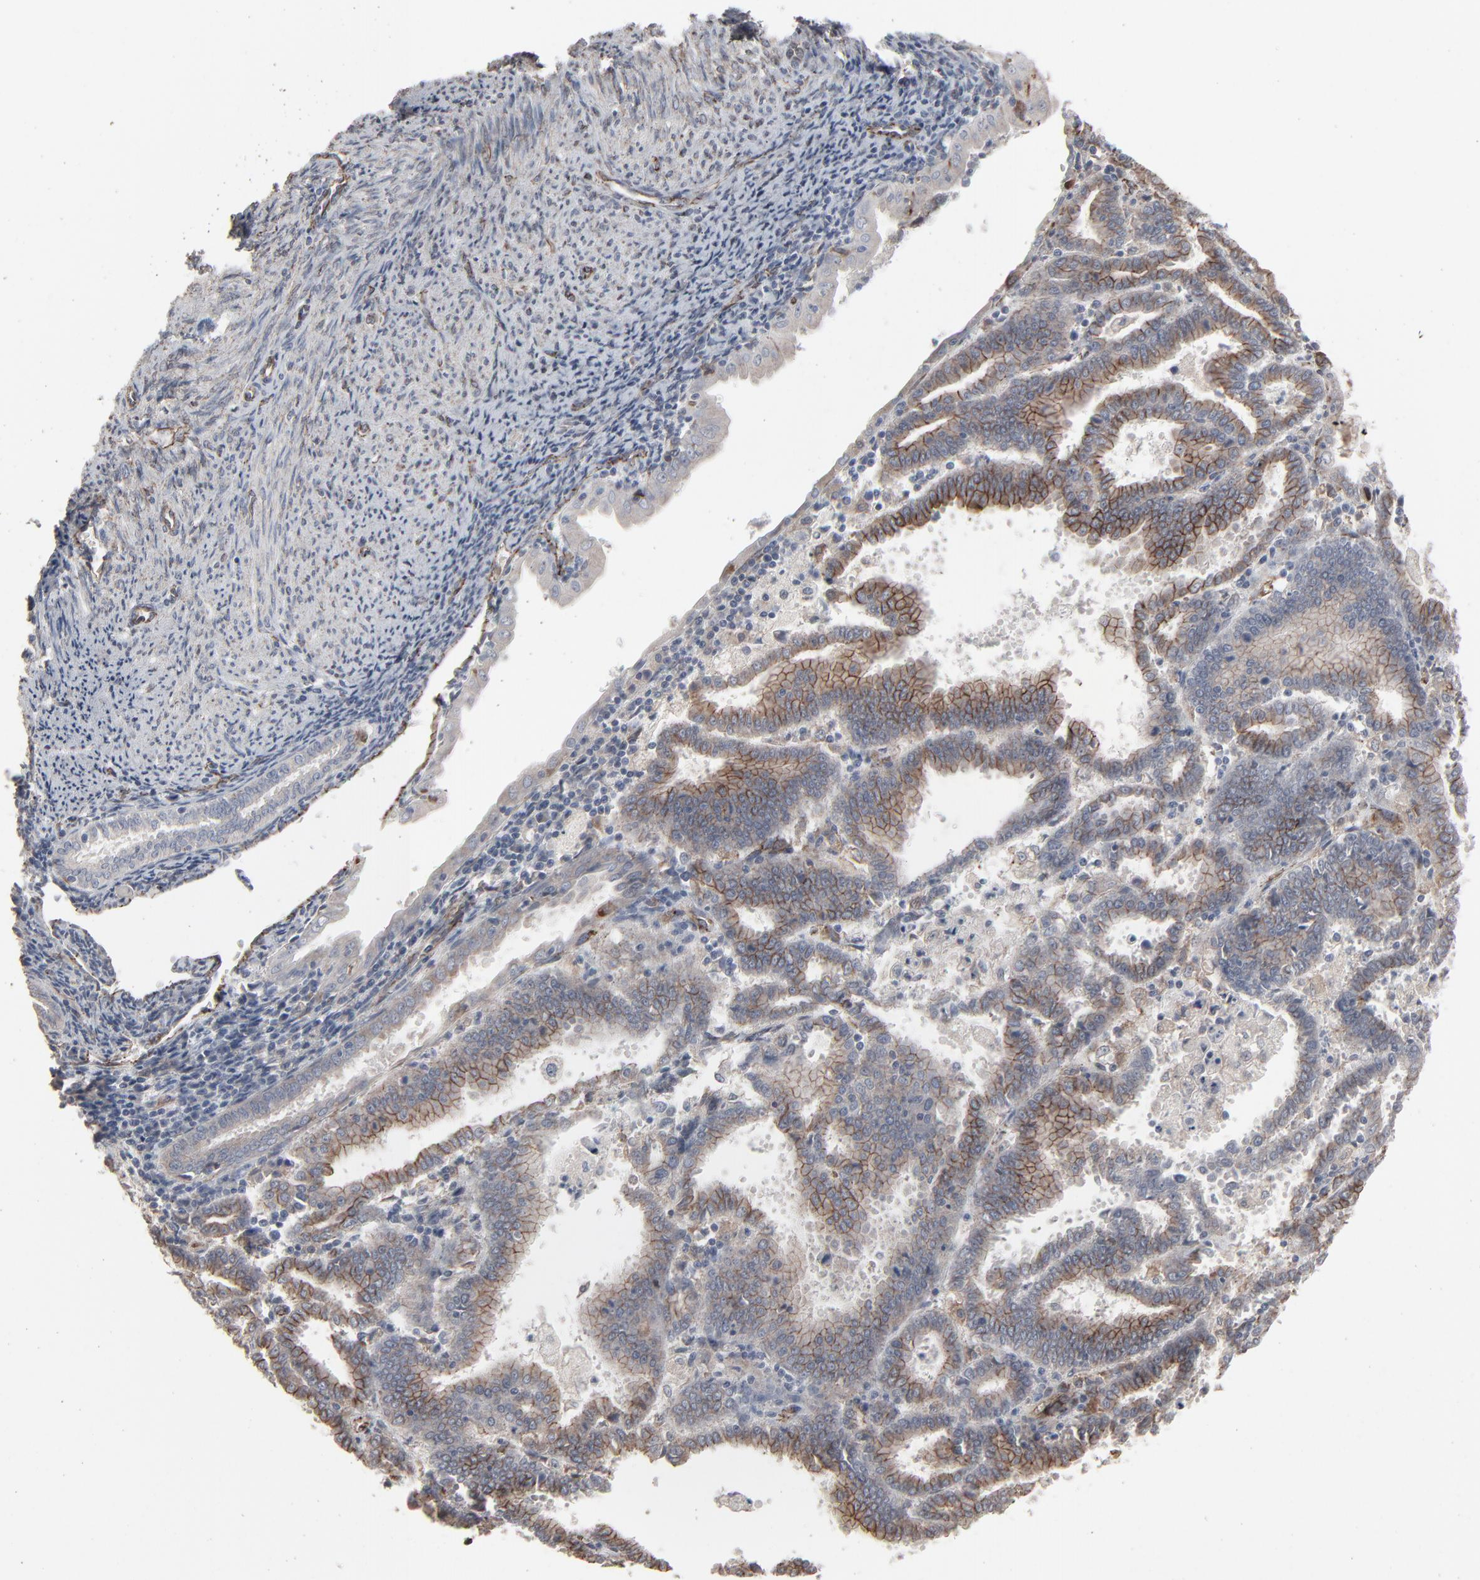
{"staining": {"intensity": "moderate", "quantity": "25%-75%", "location": "cytoplasmic/membranous"}, "tissue": "endometrial cancer", "cell_type": "Tumor cells", "image_type": "cancer", "snomed": [{"axis": "morphology", "description": "Adenocarcinoma, NOS"}, {"axis": "topography", "description": "Uterus"}], "caption": "The photomicrograph shows immunohistochemical staining of adenocarcinoma (endometrial). There is moderate cytoplasmic/membranous staining is present in about 25%-75% of tumor cells. (DAB (3,3'-diaminobenzidine) IHC with brightfield microscopy, high magnification).", "gene": "CTNND1", "patient": {"sex": "female", "age": 83}}